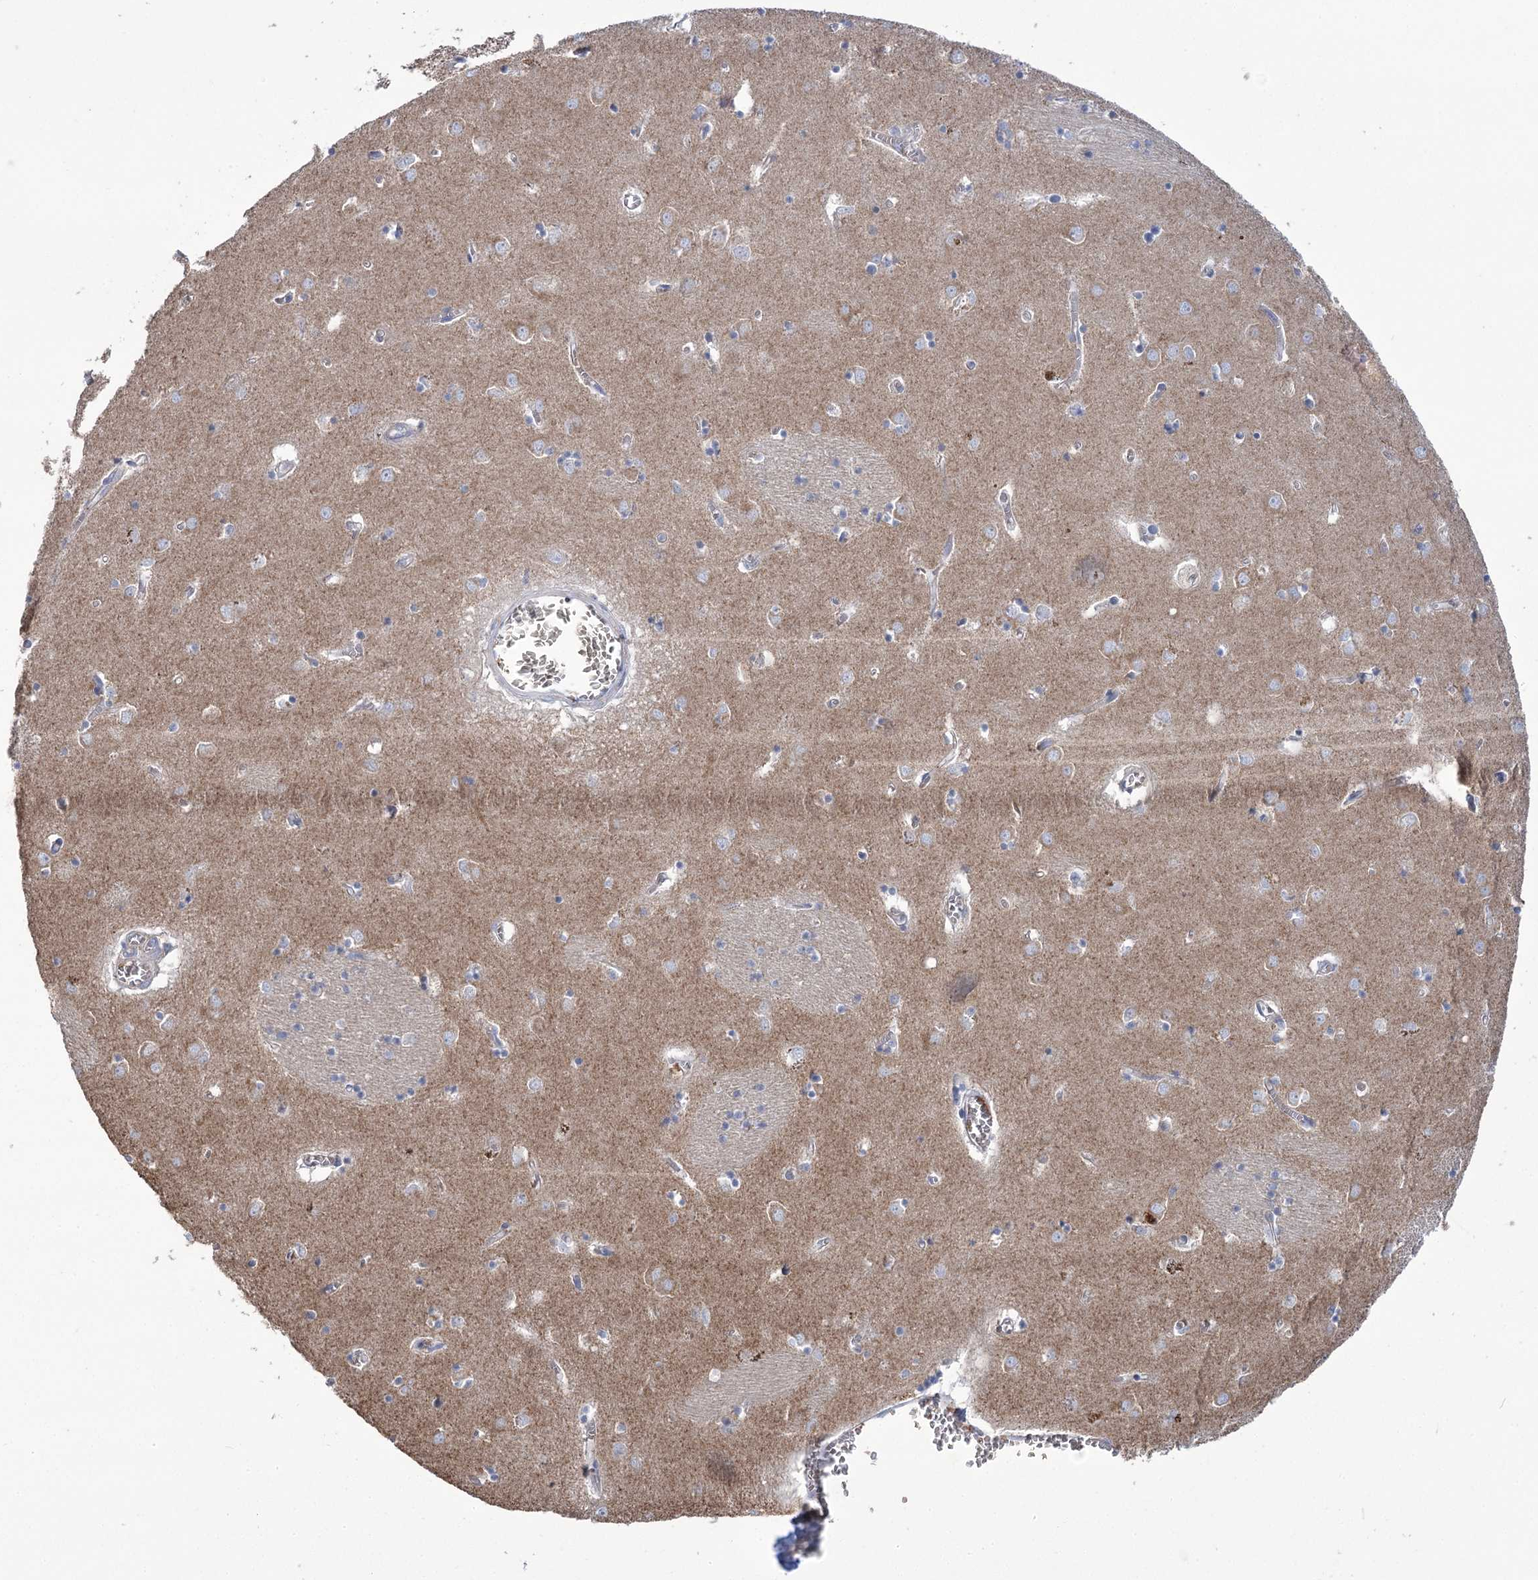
{"staining": {"intensity": "weak", "quantity": "<25%", "location": "cytoplasmic/membranous"}, "tissue": "caudate", "cell_type": "Glial cells", "image_type": "normal", "snomed": [{"axis": "morphology", "description": "Normal tissue, NOS"}, {"axis": "topography", "description": "Lateral ventricle wall"}], "caption": "Glial cells show no significant staining in normal caudate. The staining was performed using DAB (3,3'-diaminobenzidine) to visualize the protein expression in brown, while the nuclei were stained in blue with hematoxylin (Magnification: 20x).", "gene": "PRSS53", "patient": {"sex": "male", "age": 70}}